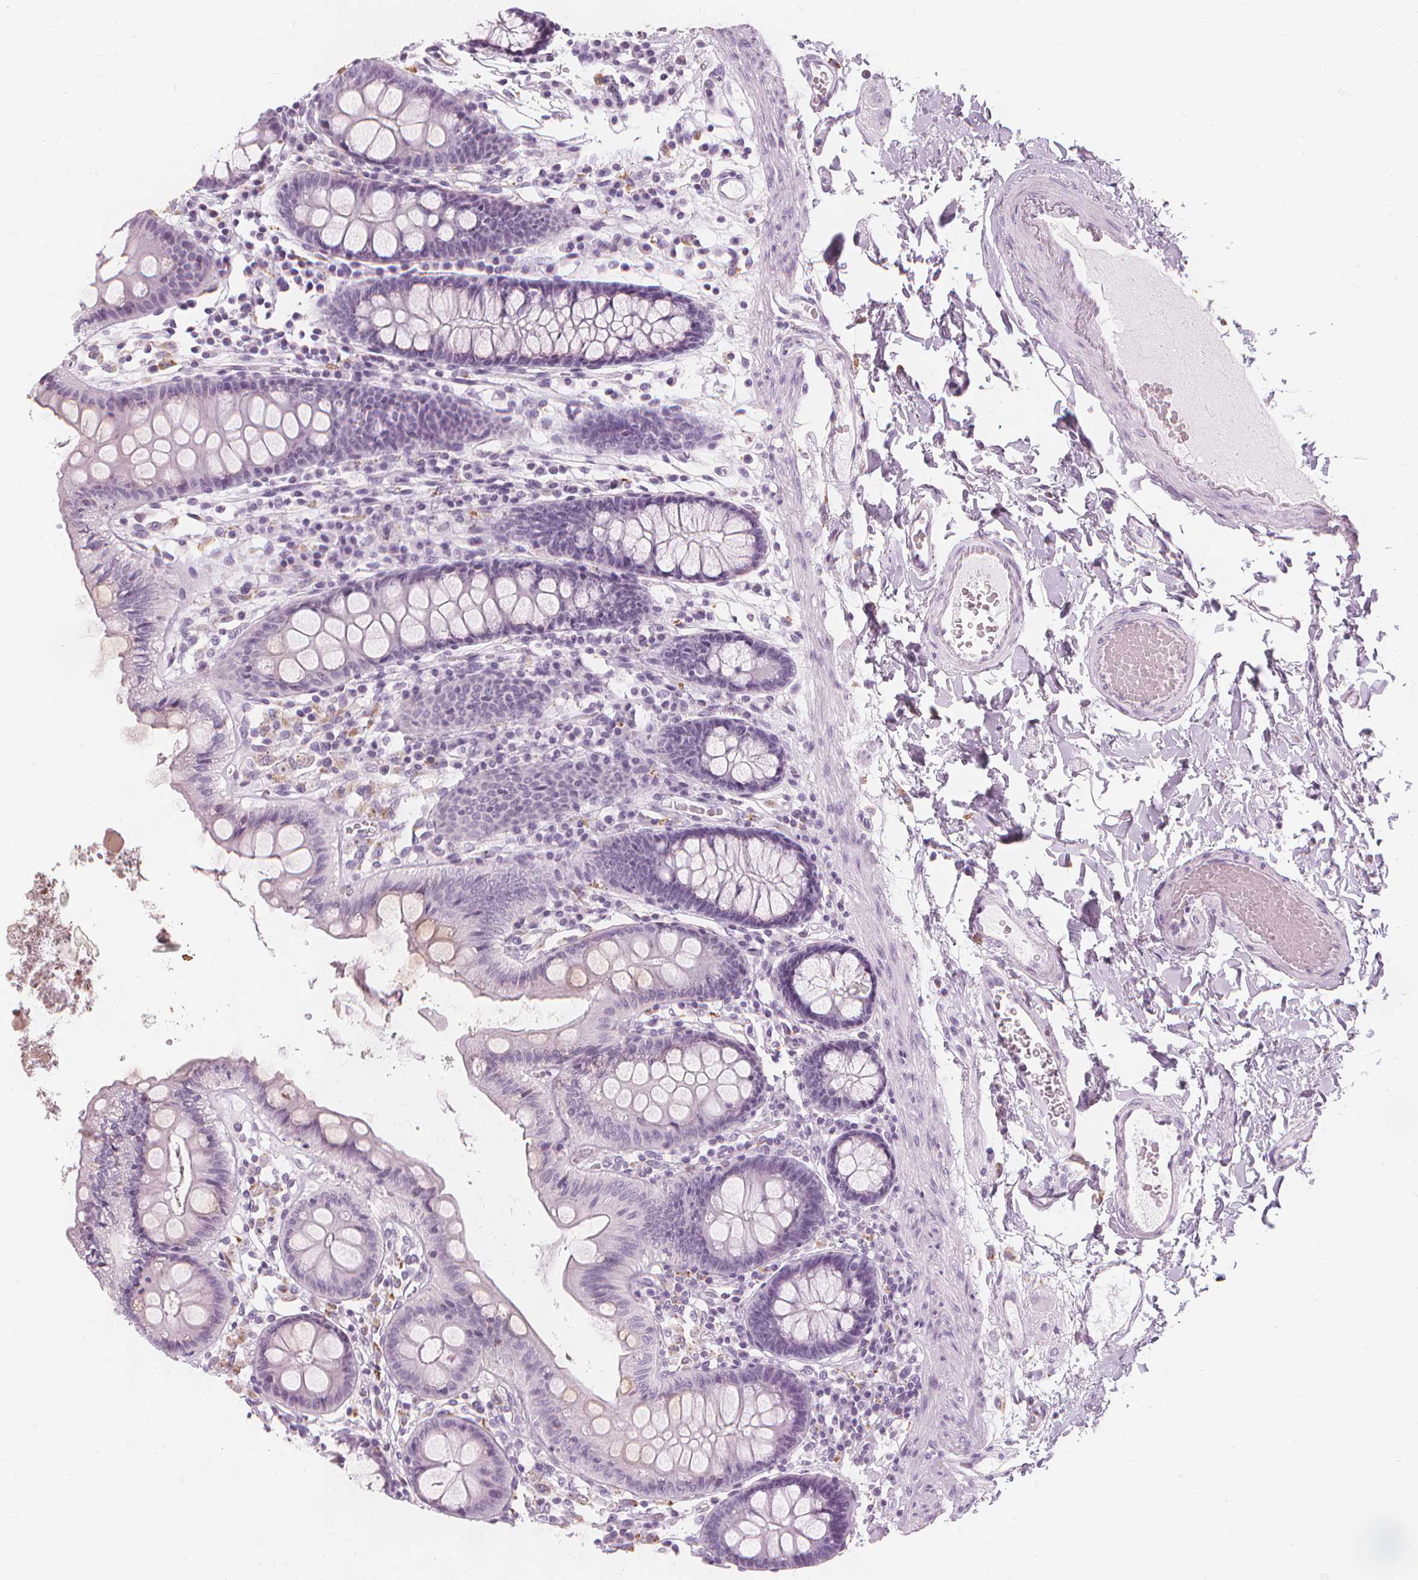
{"staining": {"intensity": "negative", "quantity": "none", "location": "none"}, "tissue": "colon", "cell_type": "Endothelial cells", "image_type": "normal", "snomed": [{"axis": "morphology", "description": "Normal tissue, NOS"}, {"axis": "topography", "description": "Colon"}], "caption": "Benign colon was stained to show a protein in brown. There is no significant expression in endothelial cells. (DAB (3,3'-diaminobenzidine) immunohistochemistry (IHC), high magnification).", "gene": "TFF1", "patient": {"sex": "male", "age": 84}}